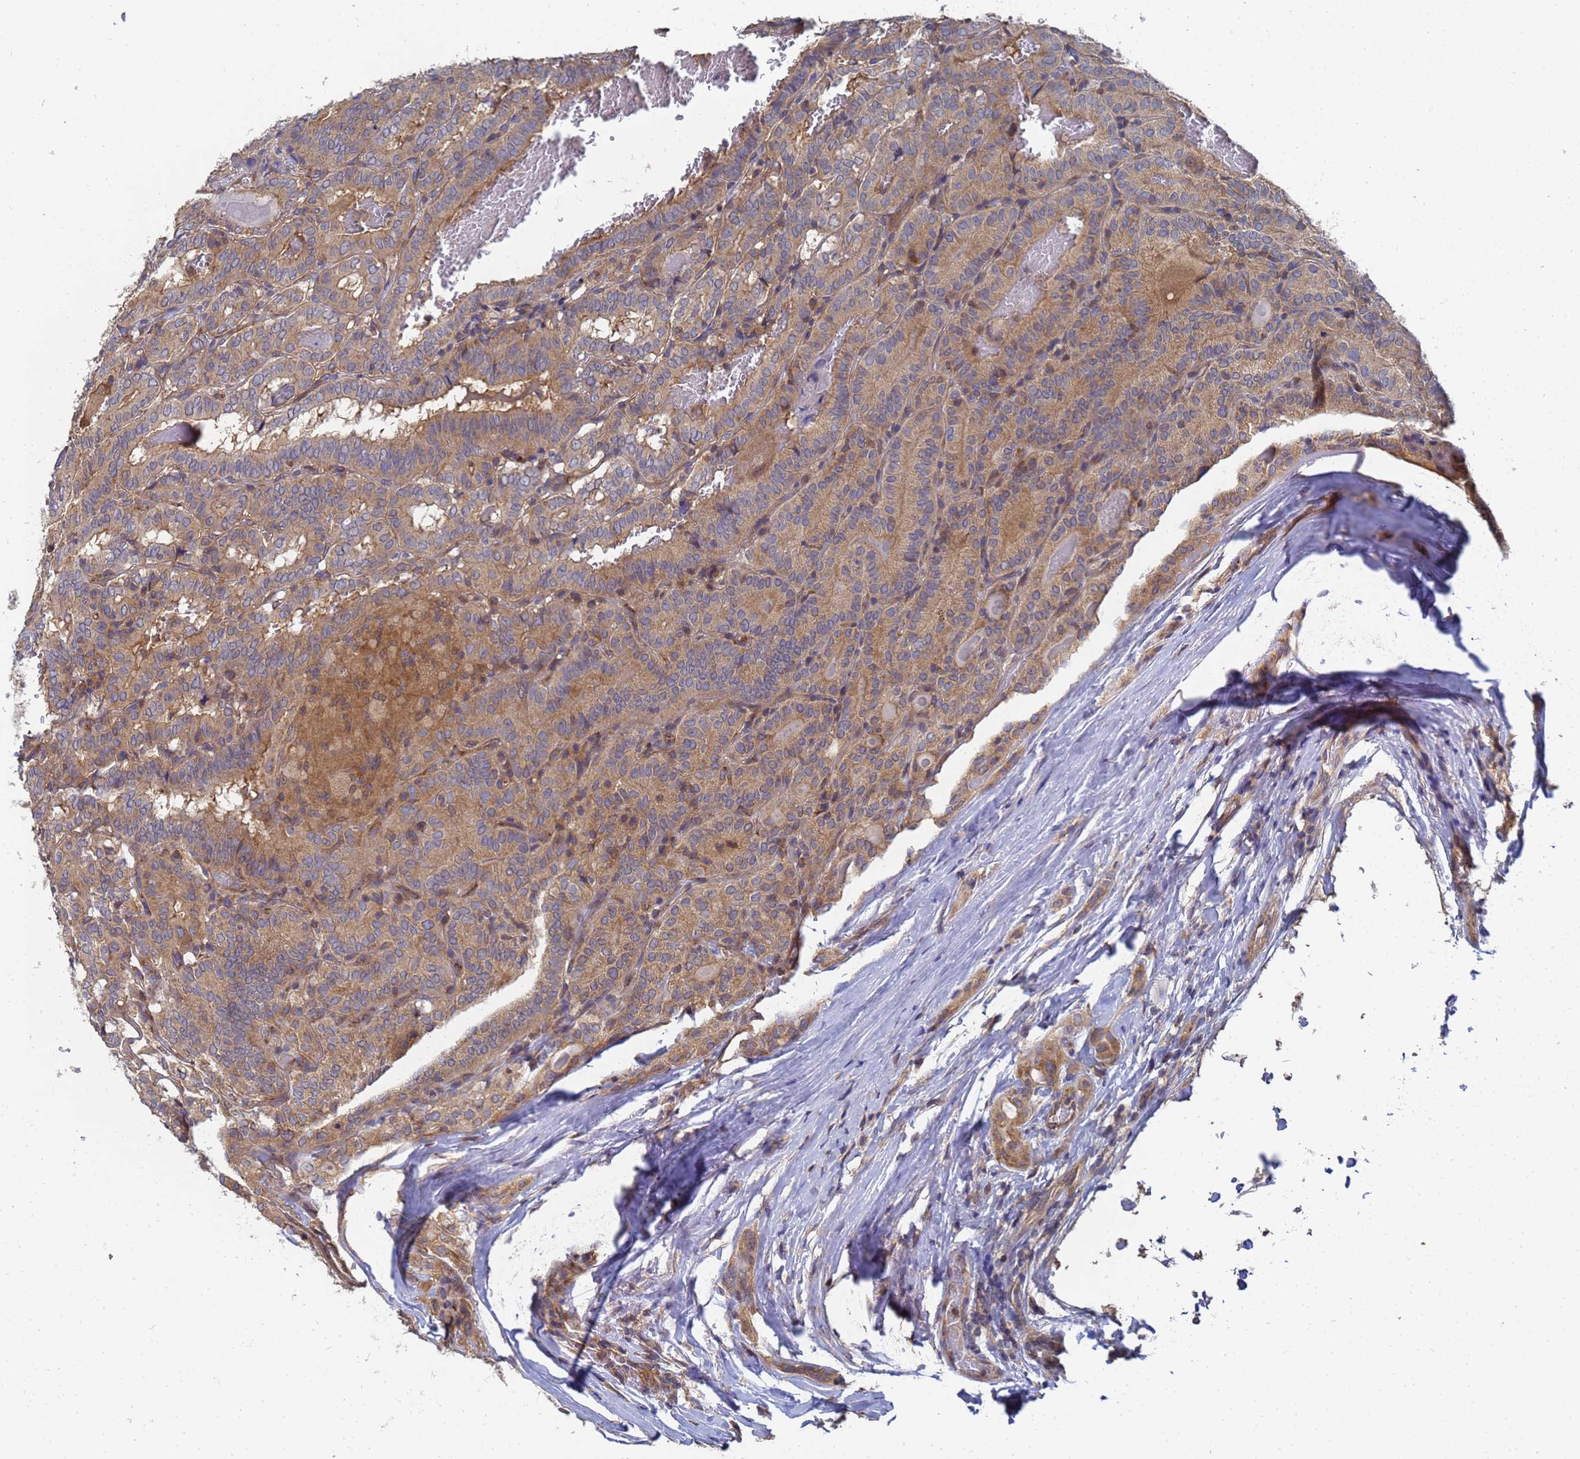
{"staining": {"intensity": "weak", "quantity": "25%-75%", "location": "cytoplasmic/membranous"}, "tissue": "thyroid cancer", "cell_type": "Tumor cells", "image_type": "cancer", "snomed": [{"axis": "morphology", "description": "Papillary adenocarcinoma, NOS"}, {"axis": "topography", "description": "Thyroid gland"}], "caption": "Thyroid cancer (papillary adenocarcinoma) was stained to show a protein in brown. There is low levels of weak cytoplasmic/membranous positivity in approximately 25%-75% of tumor cells.", "gene": "ALS2CL", "patient": {"sex": "female", "age": 72}}